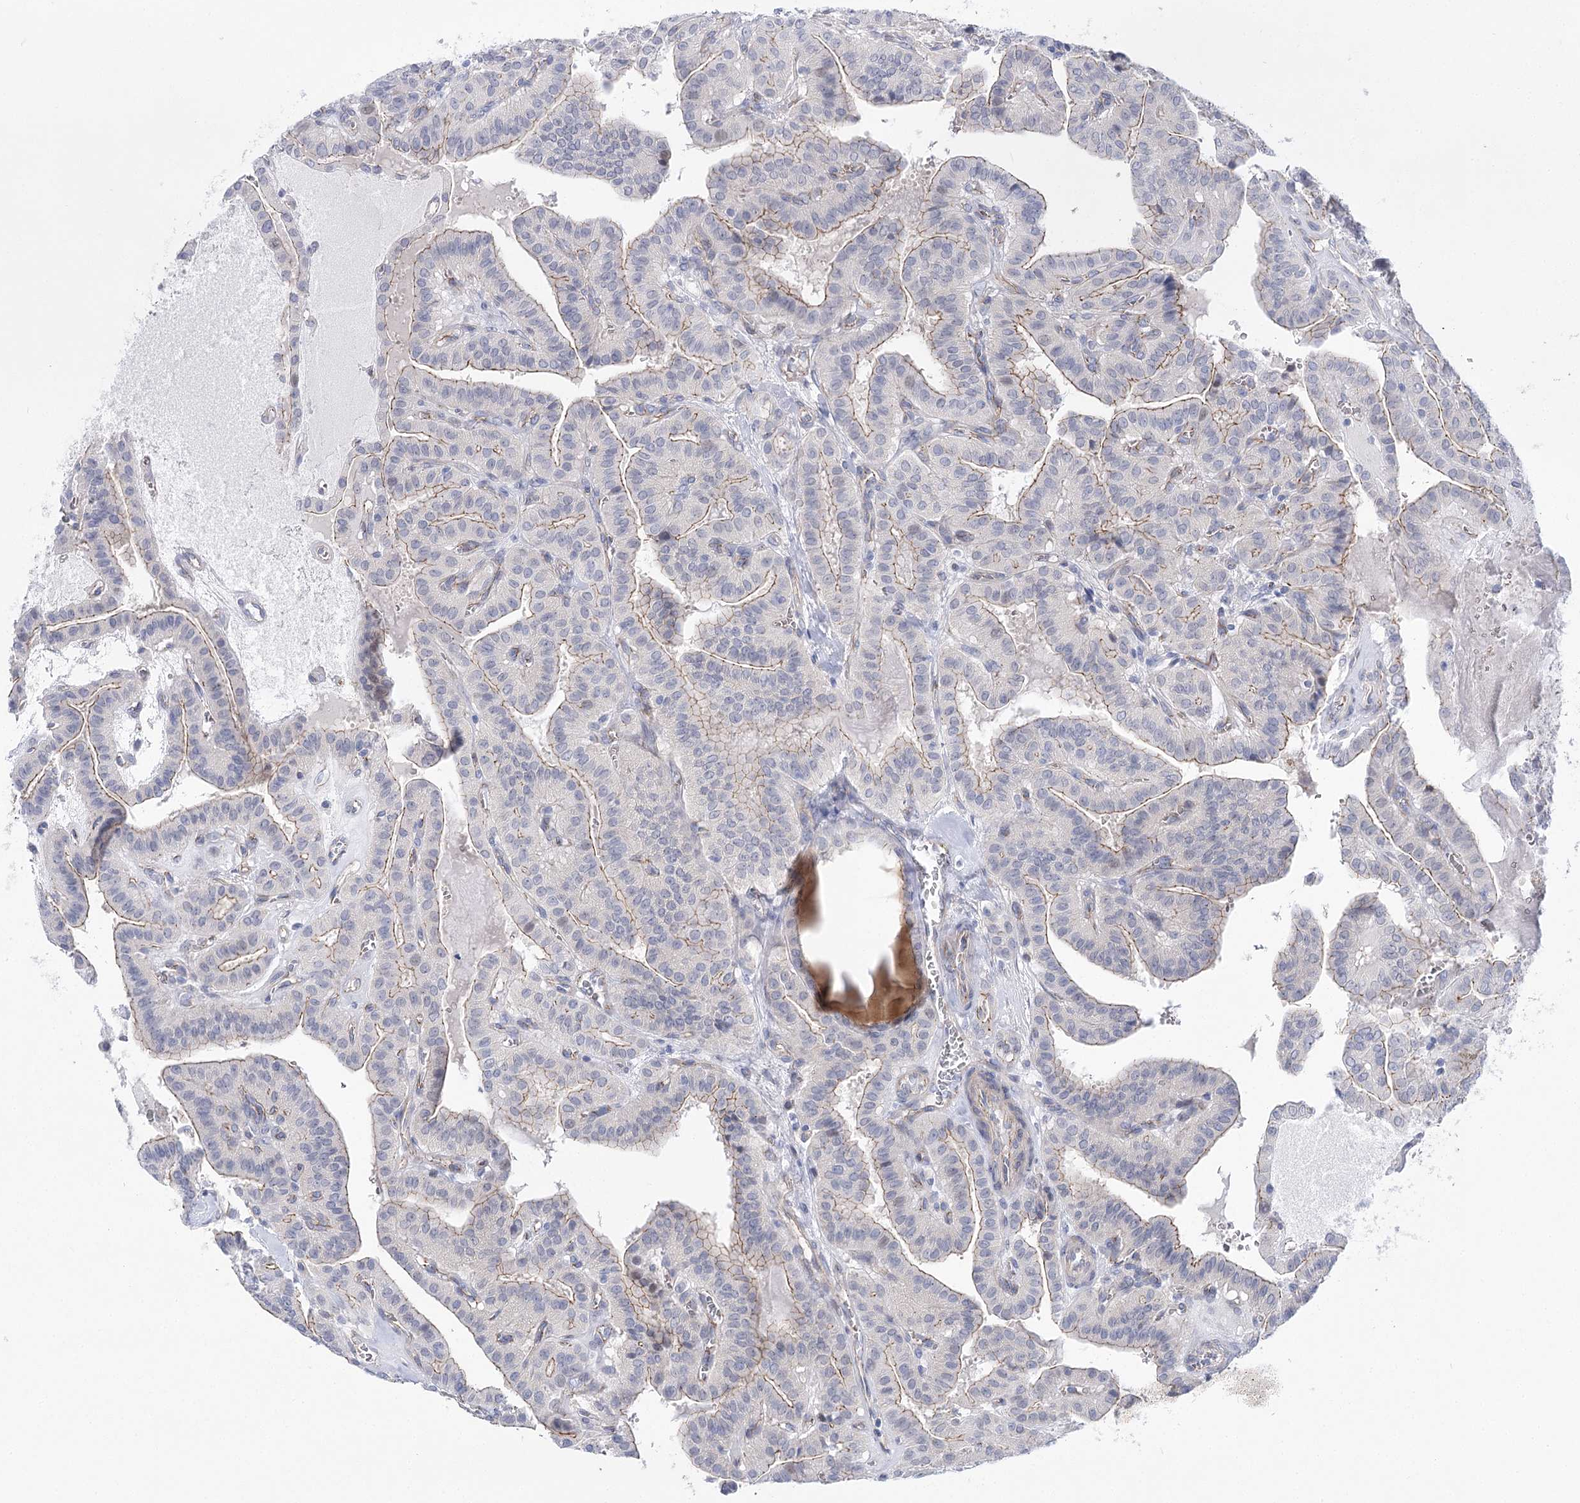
{"staining": {"intensity": "weak", "quantity": "25%-75%", "location": "cytoplasmic/membranous"}, "tissue": "thyroid cancer", "cell_type": "Tumor cells", "image_type": "cancer", "snomed": [{"axis": "morphology", "description": "Papillary adenocarcinoma, NOS"}, {"axis": "topography", "description": "Thyroid gland"}], "caption": "Papillary adenocarcinoma (thyroid) tissue shows weak cytoplasmic/membranous expression in approximately 25%-75% of tumor cells Nuclei are stained in blue.", "gene": "NRAP", "patient": {"sex": "male", "age": 52}}